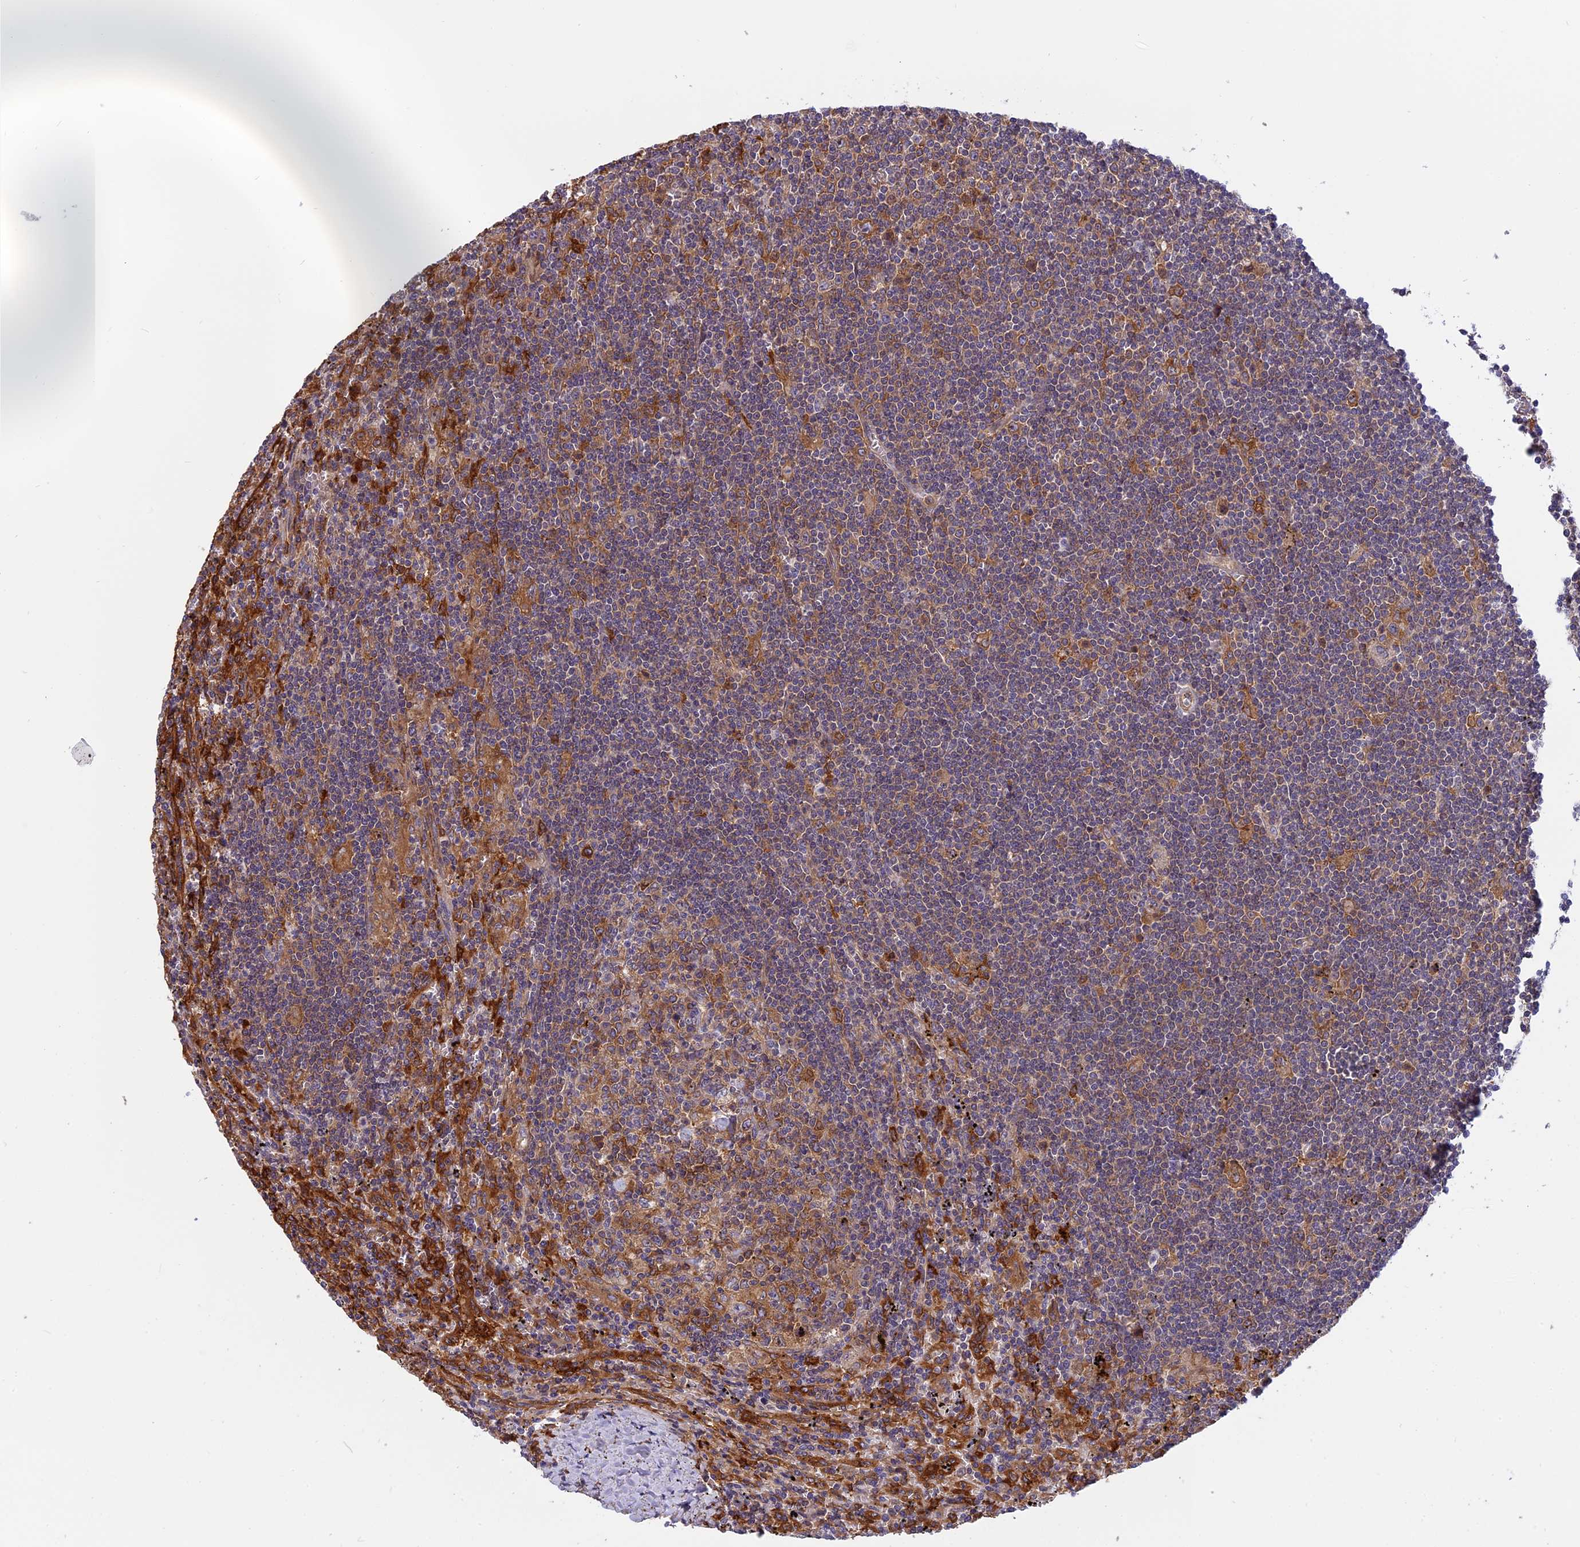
{"staining": {"intensity": "weak", "quantity": "<25%", "location": "cytoplasmic/membranous"}, "tissue": "lymphoma", "cell_type": "Tumor cells", "image_type": "cancer", "snomed": [{"axis": "morphology", "description": "Malignant lymphoma, non-Hodgkin's type, Low grade"}, {"axis": "topography", "description": "Spleen"}], "caption": "IHC of human low-grade malignant lymphoma, non-Hodgkin's type reveals no expression in tumor cells. (Immunohistochemistry (ihc), brightfield microscopy, high magnification).", "gene": "EHBP1L1", "patient": {"sex": "male", "age": 76}}